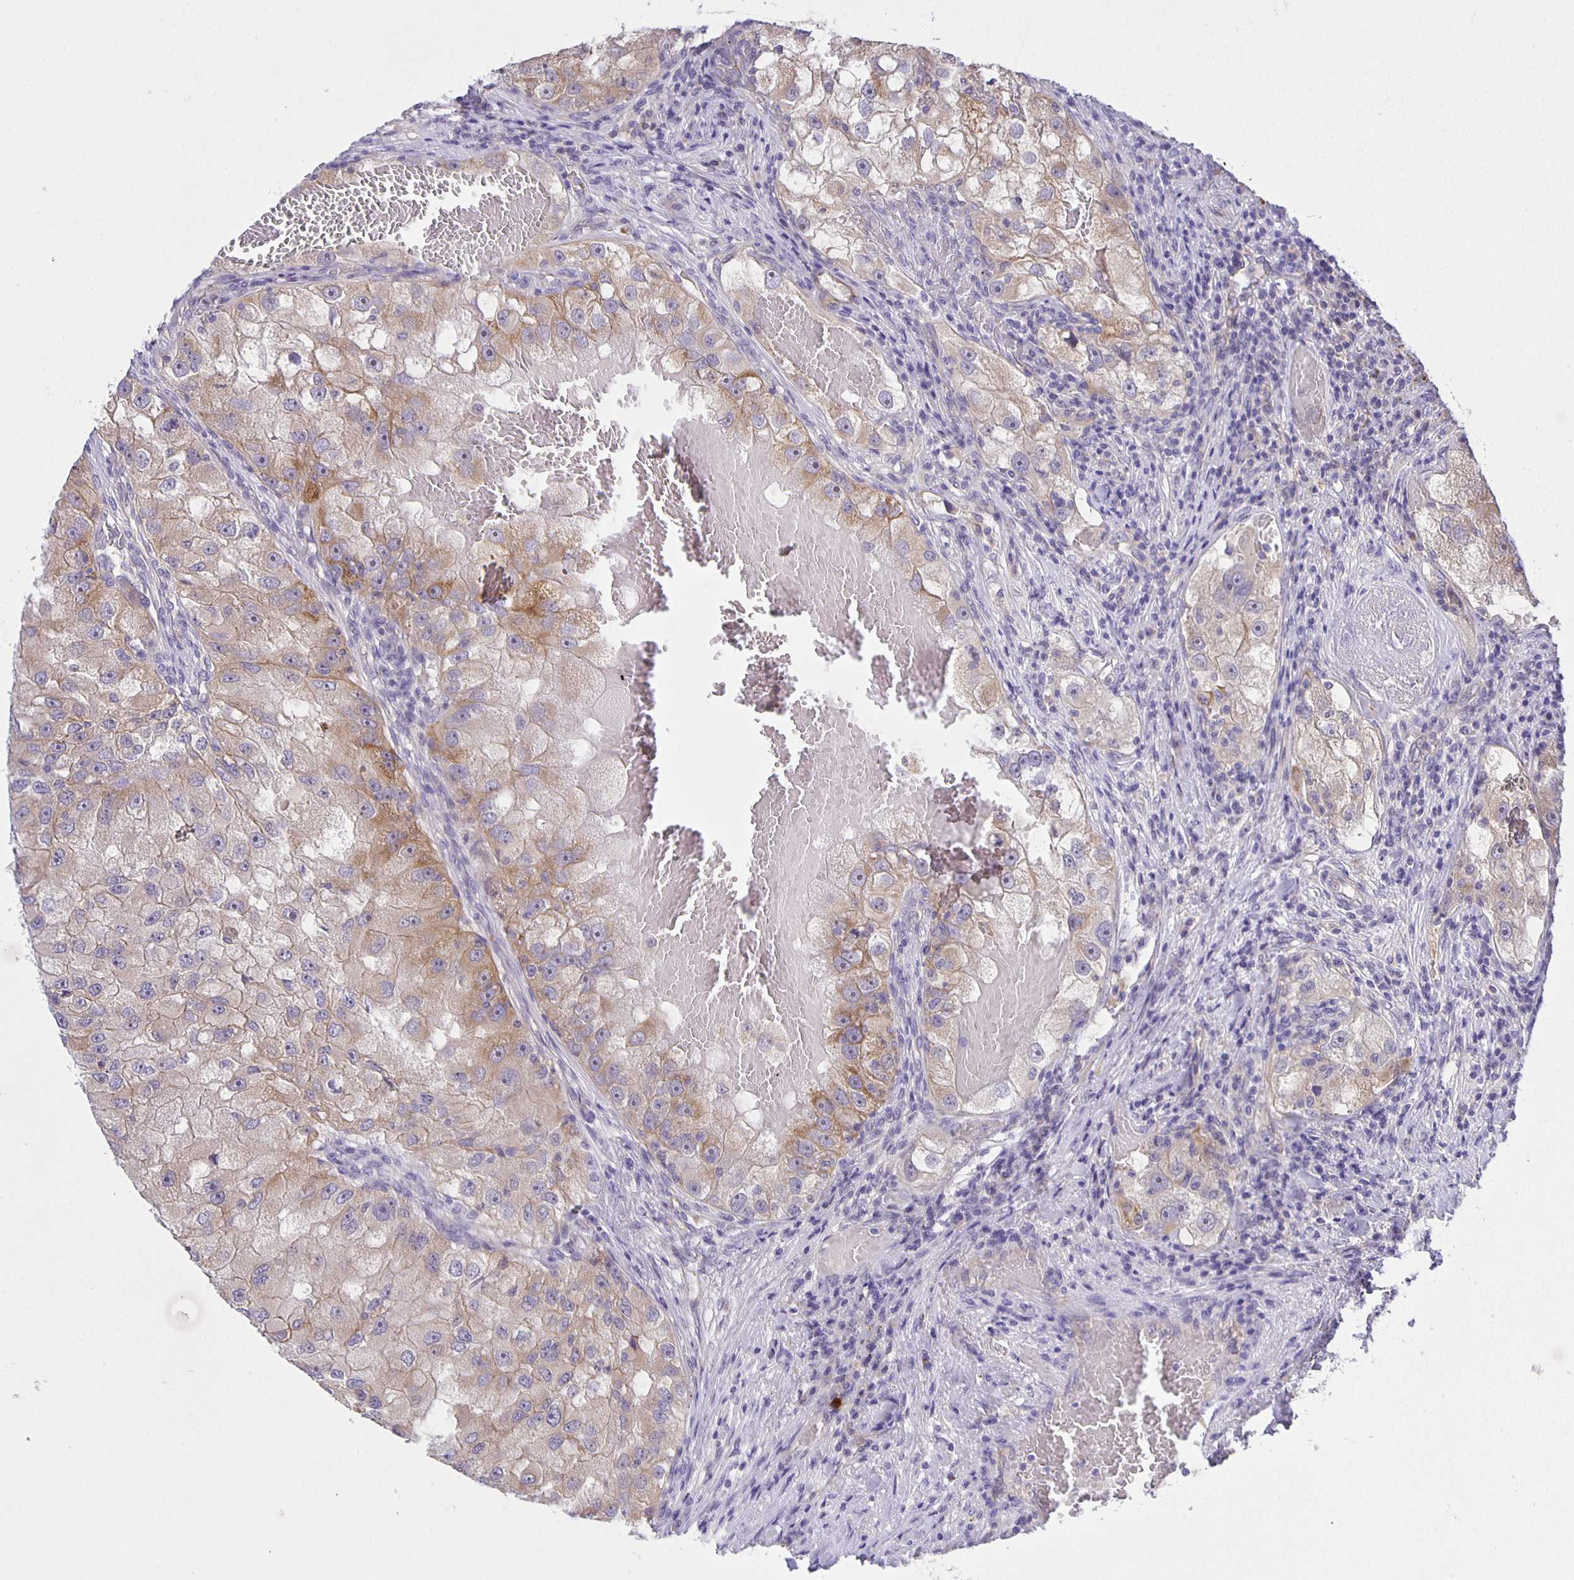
{"staining": {"intensity": "moderate", "quantity": "<25%", "location": "cytoplasmic/membranous"}, "tissue": "renal cancer", "cell_type": "Tumor cells", "image_type": "cancer", "snomed": [{"axis": "morphology", "description": "Adenocarcinoma, NOS"}, {"axis": "topography", "description": "Kidney"}], "caption": "Immunohistochemistry (IHC) of human renal cancer (adenocarcinoma) displays low levels of moderate cytoplasmic/membranous staining in approximately <25% of tumor cells. The staining was performed using DAB to visualize the protein expression in brown, while the nuclei were stained in blue with hematoxylin (Magnification: 20x).", "gene": "JMJD4", "patient": {"sex": "male", "age": 63}}